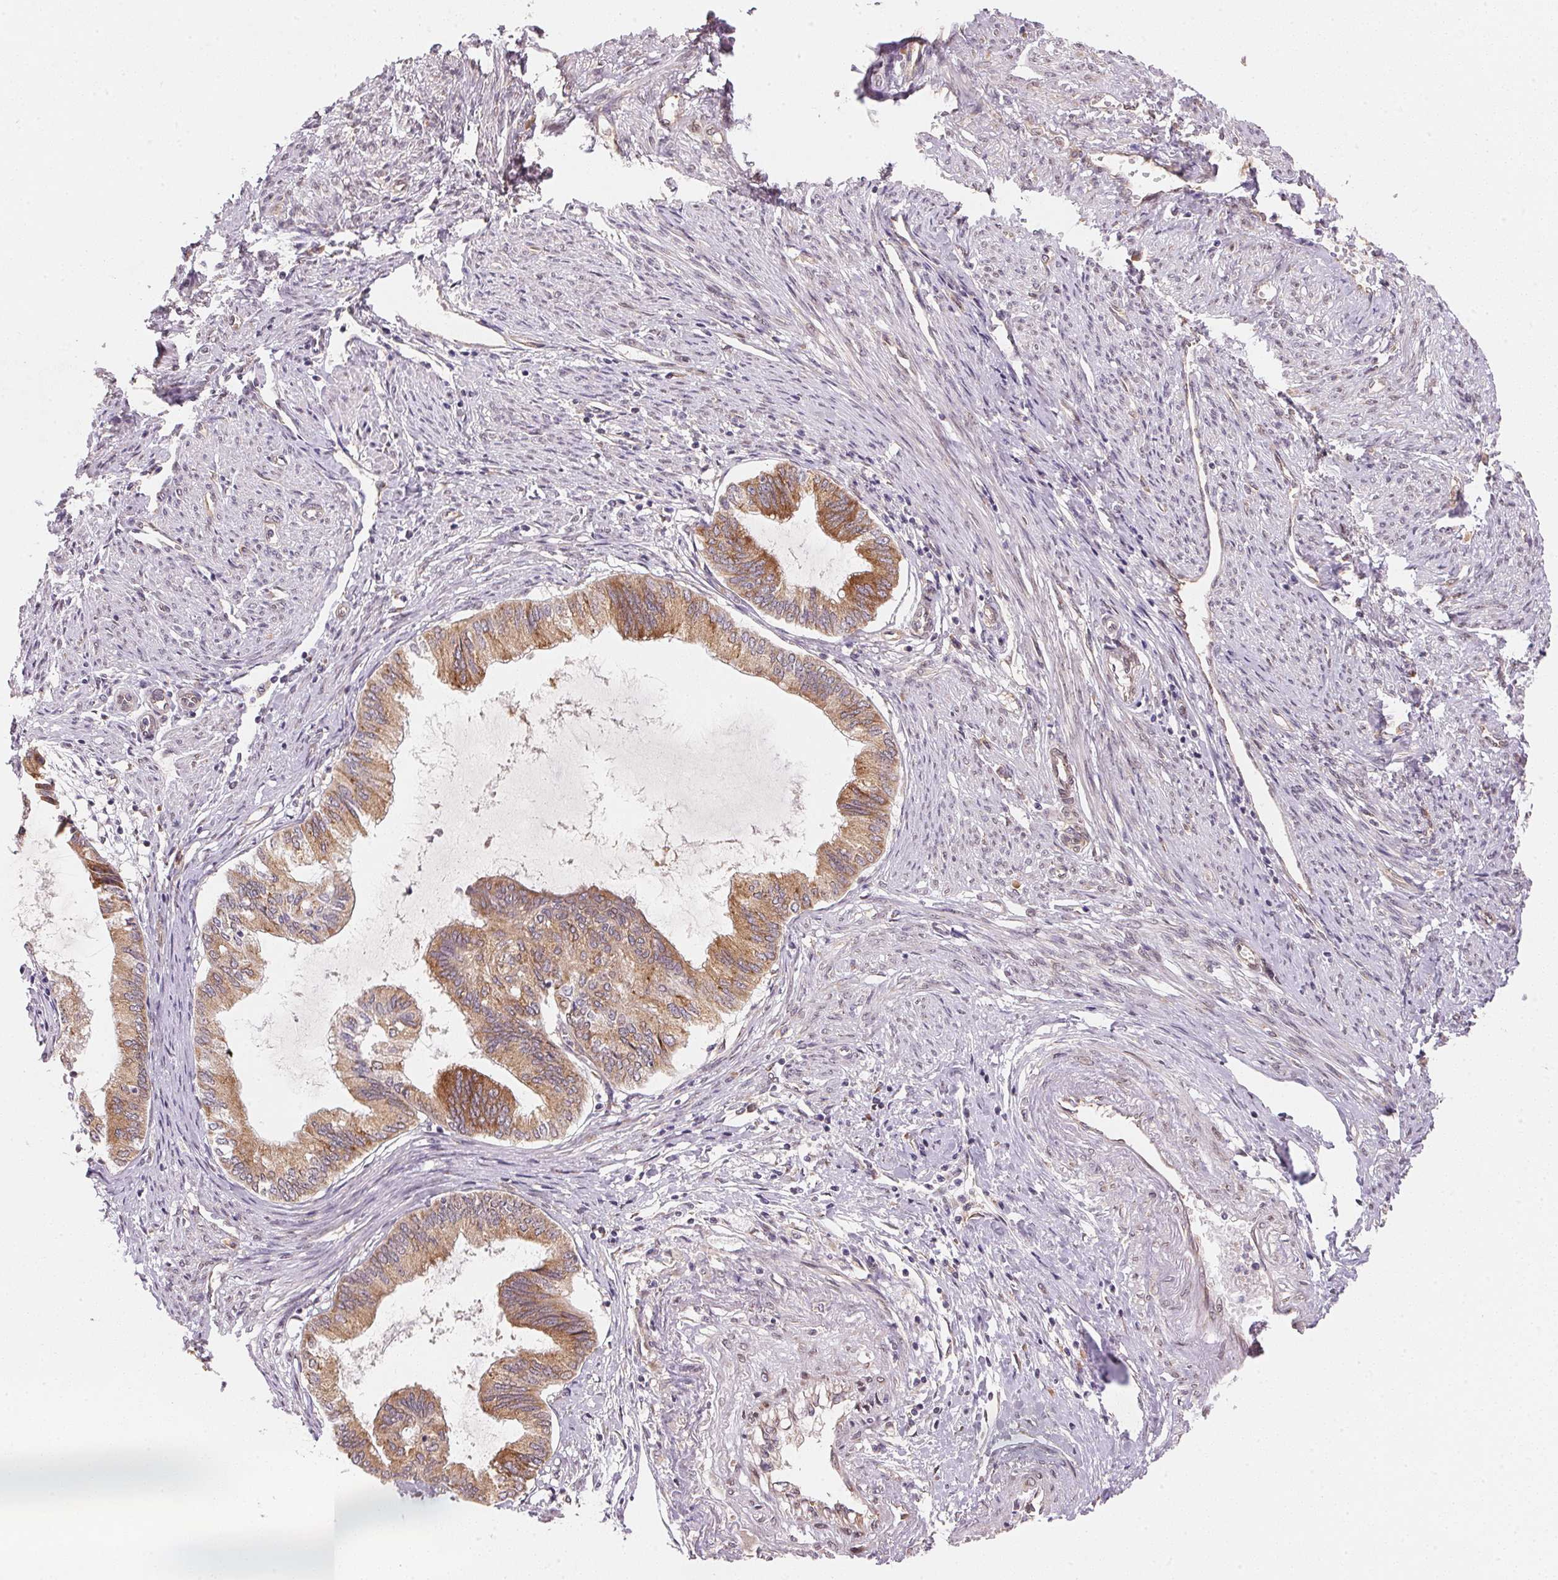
{"staining": {"intensity": "moderate", "quantity": ">75%", "location": "cytoplasmic/membranous"}, "tissue": "endometrial cancer", "cell_type": "Tumor cells", "image_type": "cancer", "snomed": [{"axis": "morphology", "description": "Adenocarcinoma, NOS"}, {"axis": "topography", "description": "Endometrium"}], "caption": "Immunohistochemistry image of neoplastic tissue: adenocarcinoma (endometrial) stained using immunohistochemistry (IHC) demonstrates medium levels of moderate protein expression localized specifically in the cytoplasmic/membranous of tumor cells, appearing as a cytoplasmic/membranous brown color.", "gene": "EI24", "patient": {"sex": "female", "age": 86}}